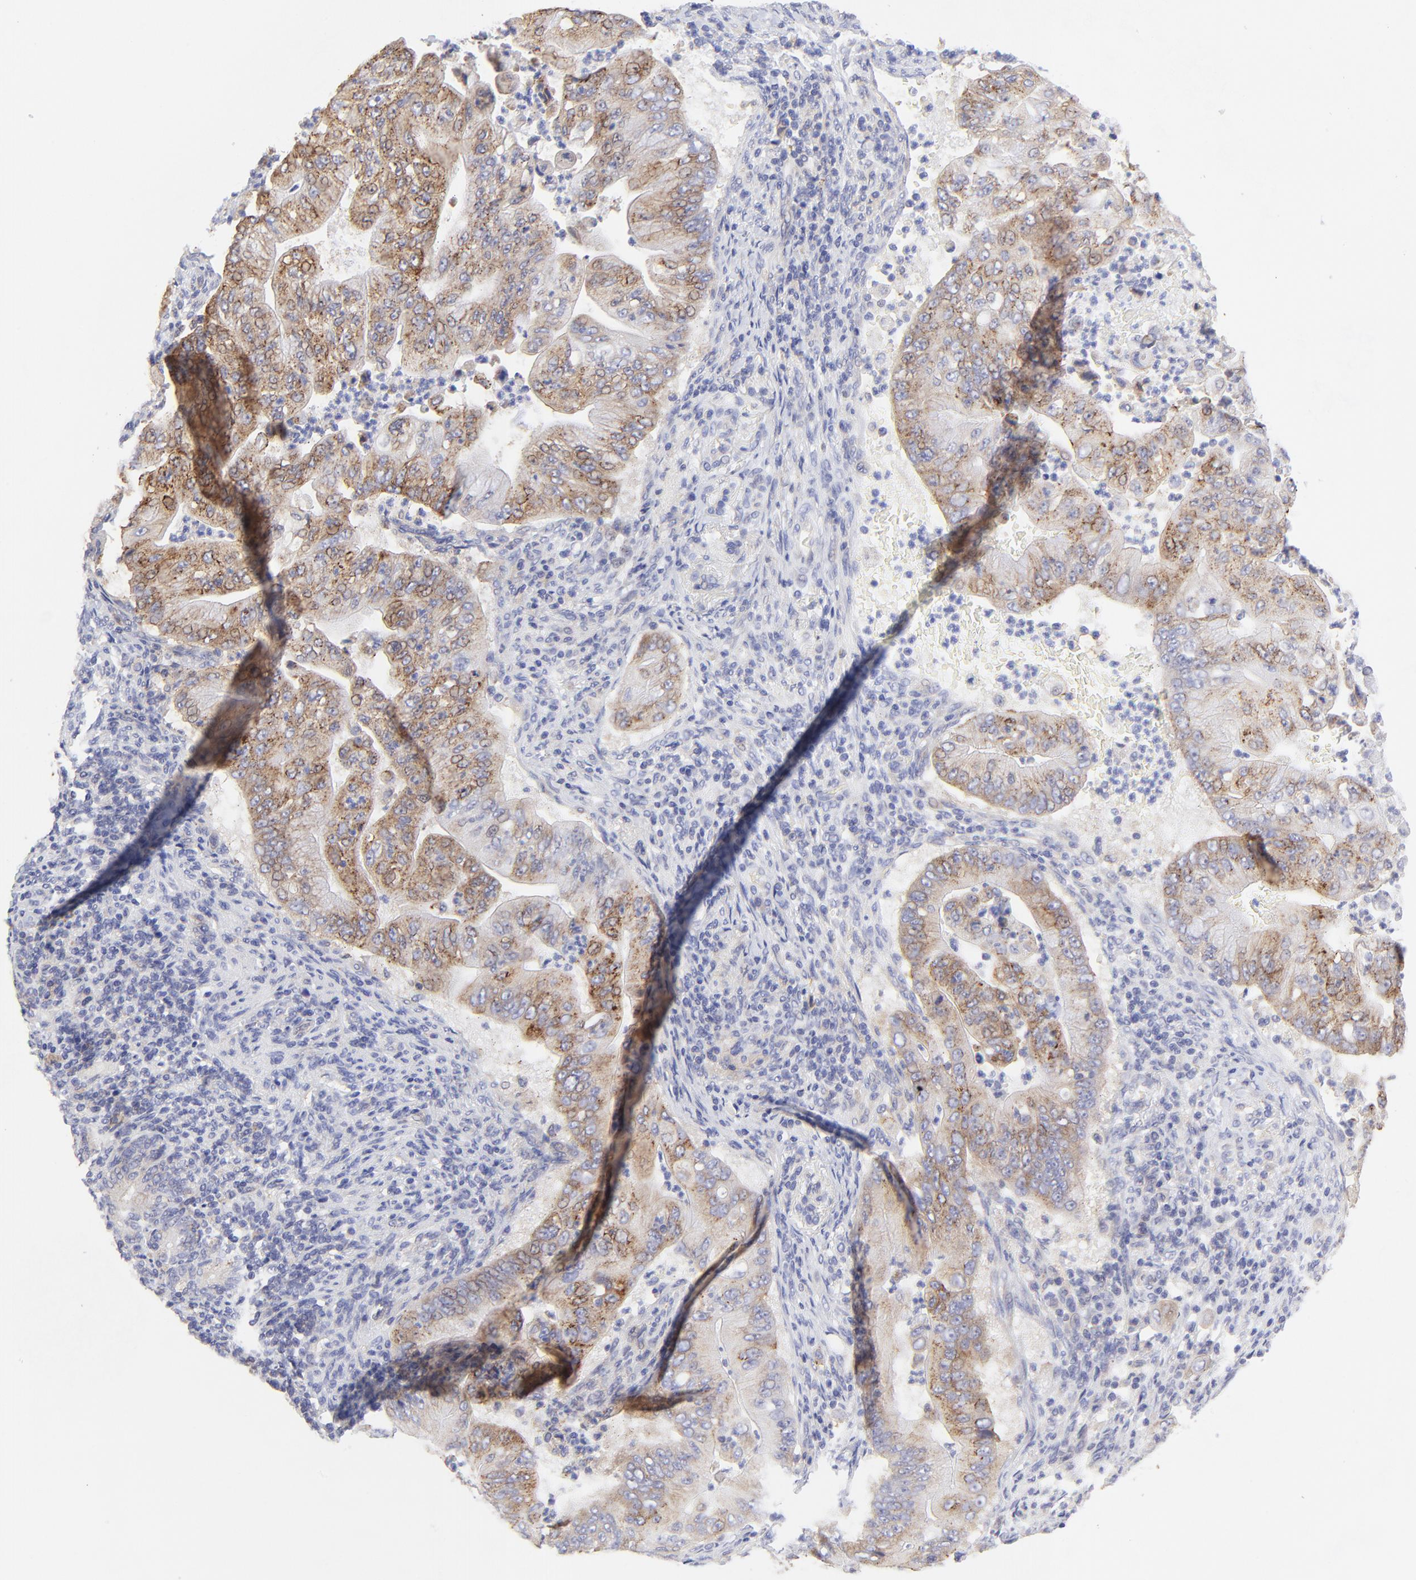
{"staining": {"intensity": "moderate", "quantity": ">75%", "location": "cytoplasmic/membranous"}, "tissue": "pancreatic cancer", "cell_type": "Tumor cells", "image_type": "cancer", "snomed": [{"axis": "morphology", "description": "Adenocarcinoma, NOS"}, {"axis": "topography", "description": "Pancreas"}], "caption": "Tumor cells show medium levels of moderate cytoplasmic/membranous positivity in approximately >75% of cells in adenocarcinoma (pancreatic).", "gene": "LHFPL1", "patient": {"sex": "male", "age": 62}}